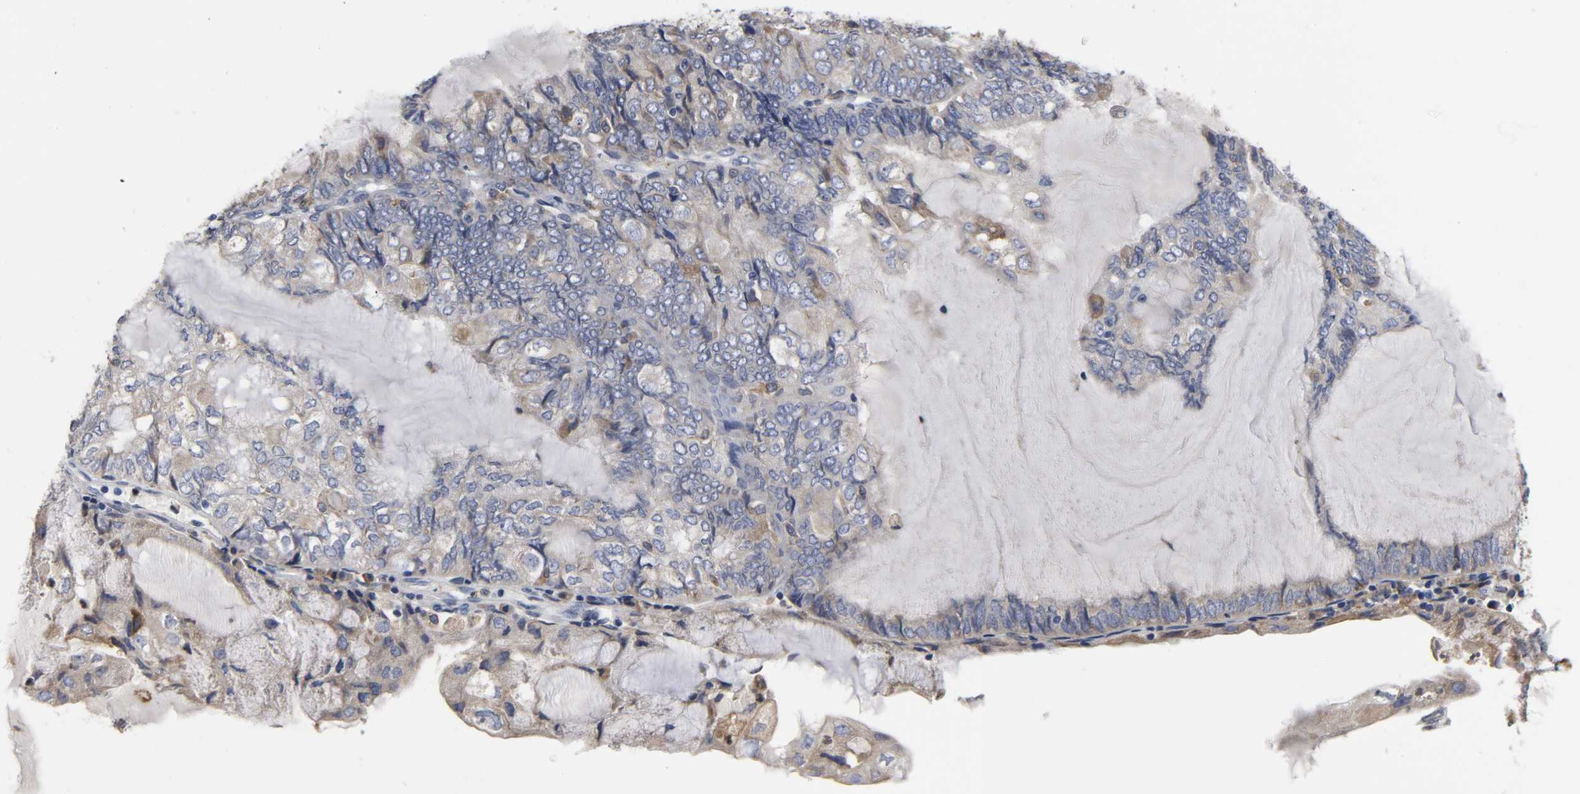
{"staining": {"intensity": "weak", "quantity": ">75%", "location": "cytoplasmic/membranous"}, "tissue": "endometrial cancer", "cell_type": "Tumor cells", "image_type": "cancer", "snomed": [{"axis": "morphology", "description": "Adenocarcinoma, NOS"}, {"axis": "topography", "description": "Endometrium"}], "caption": "About >75% of tumor cells in human endometrial adenocarcinoma display weak cytoplasmic/membranous protein positivity as visualized by brown immunohistochemical staining.", "gene": "HCK", "patient": {"sex": "female", "age": 81}}